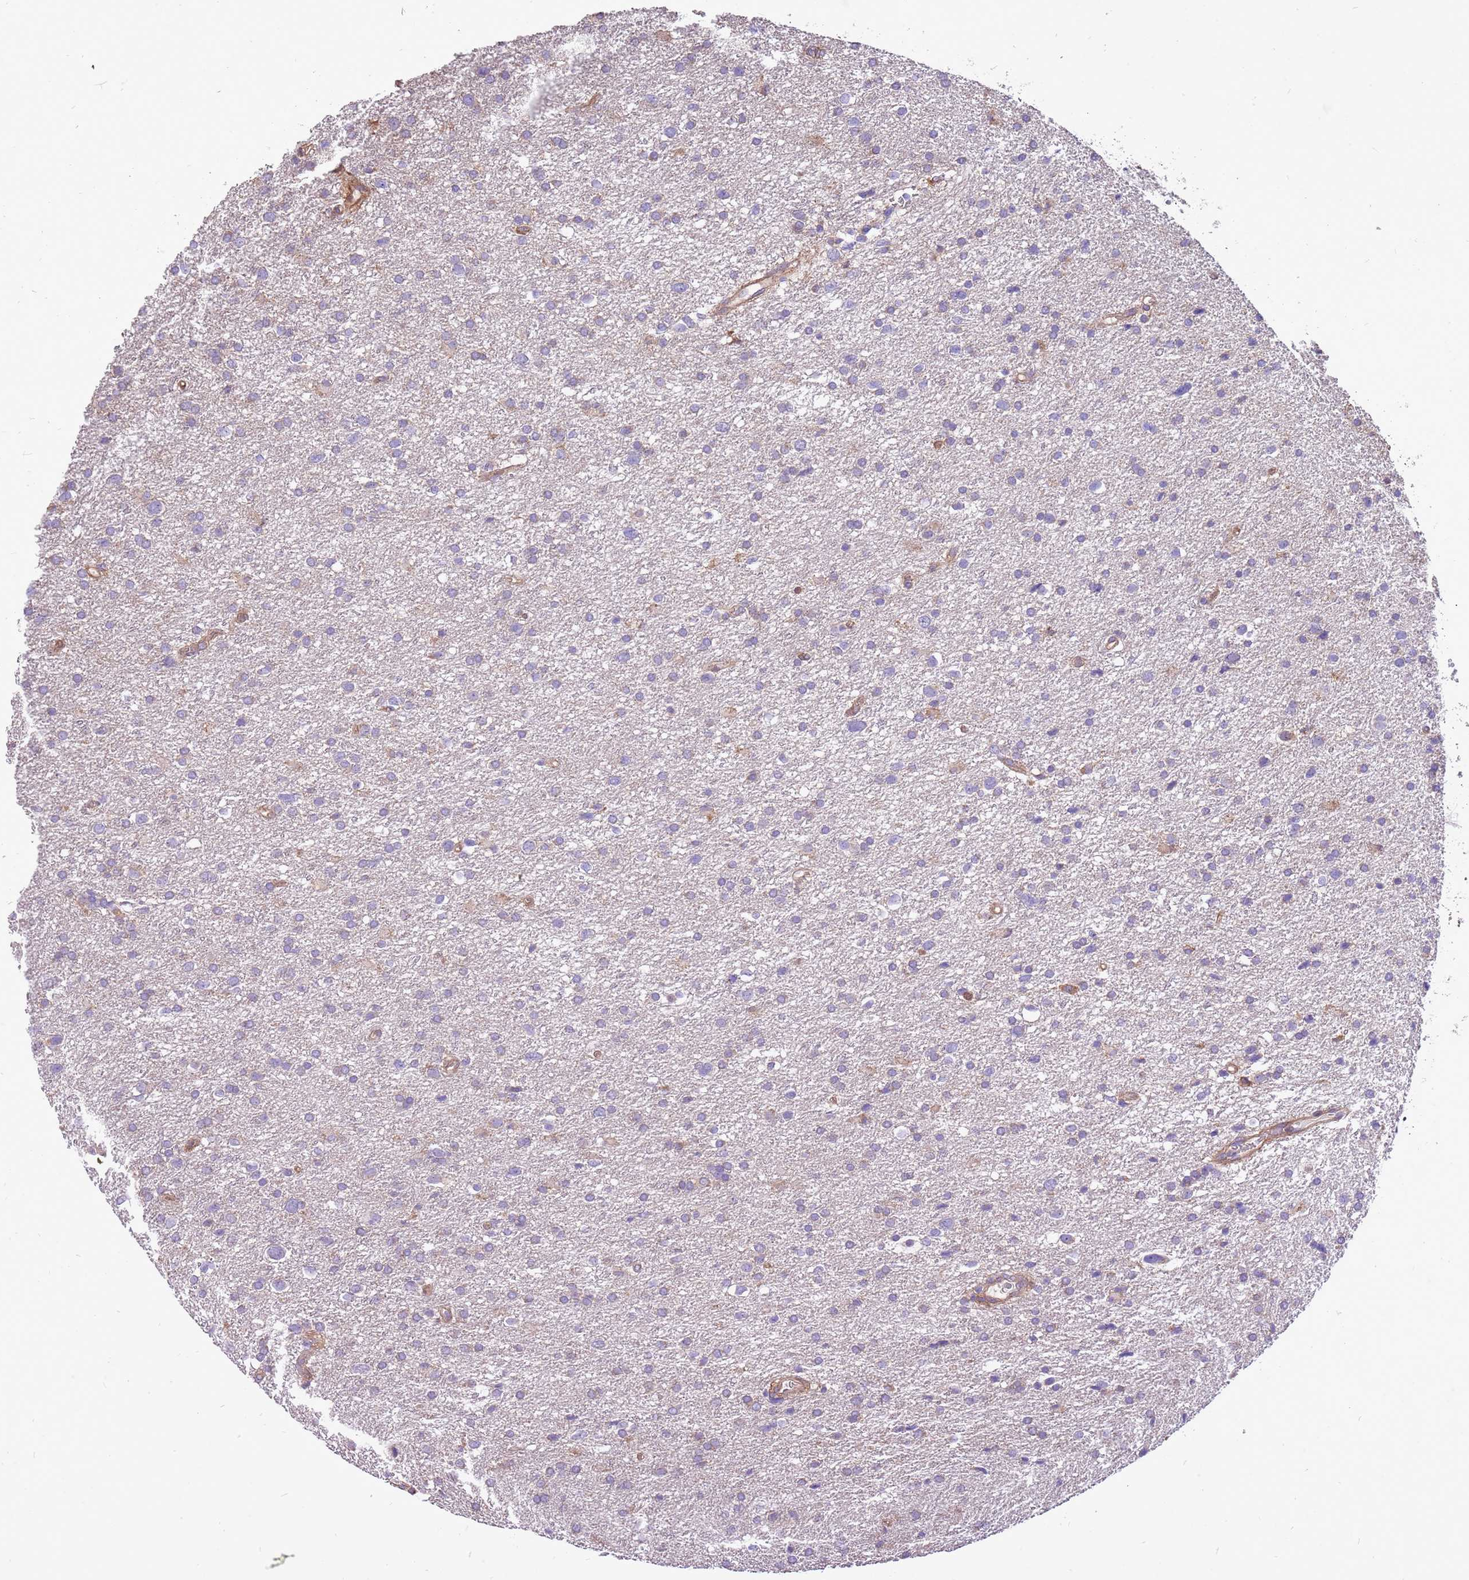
{"staining": {"intensity": "negative", "quantity": "none", "location": "none"}, "tissue": "glioma", "cell_type": "Tumor cells", "image_type": "cancer", "snomed": [{"axis": "morphology", "description": "Glioma, malignant, Low grade"}, {"axis": "topography", "description": "Brain"}], "caption": "Tumor cells are negative for protein expression in human low-grade glioma (malignant). (DAB immunohistochemistry (IHC) with hematoxylin counter stain).", "gene": "WASHC4", "patient": {"sex": "female", "age": 32}}